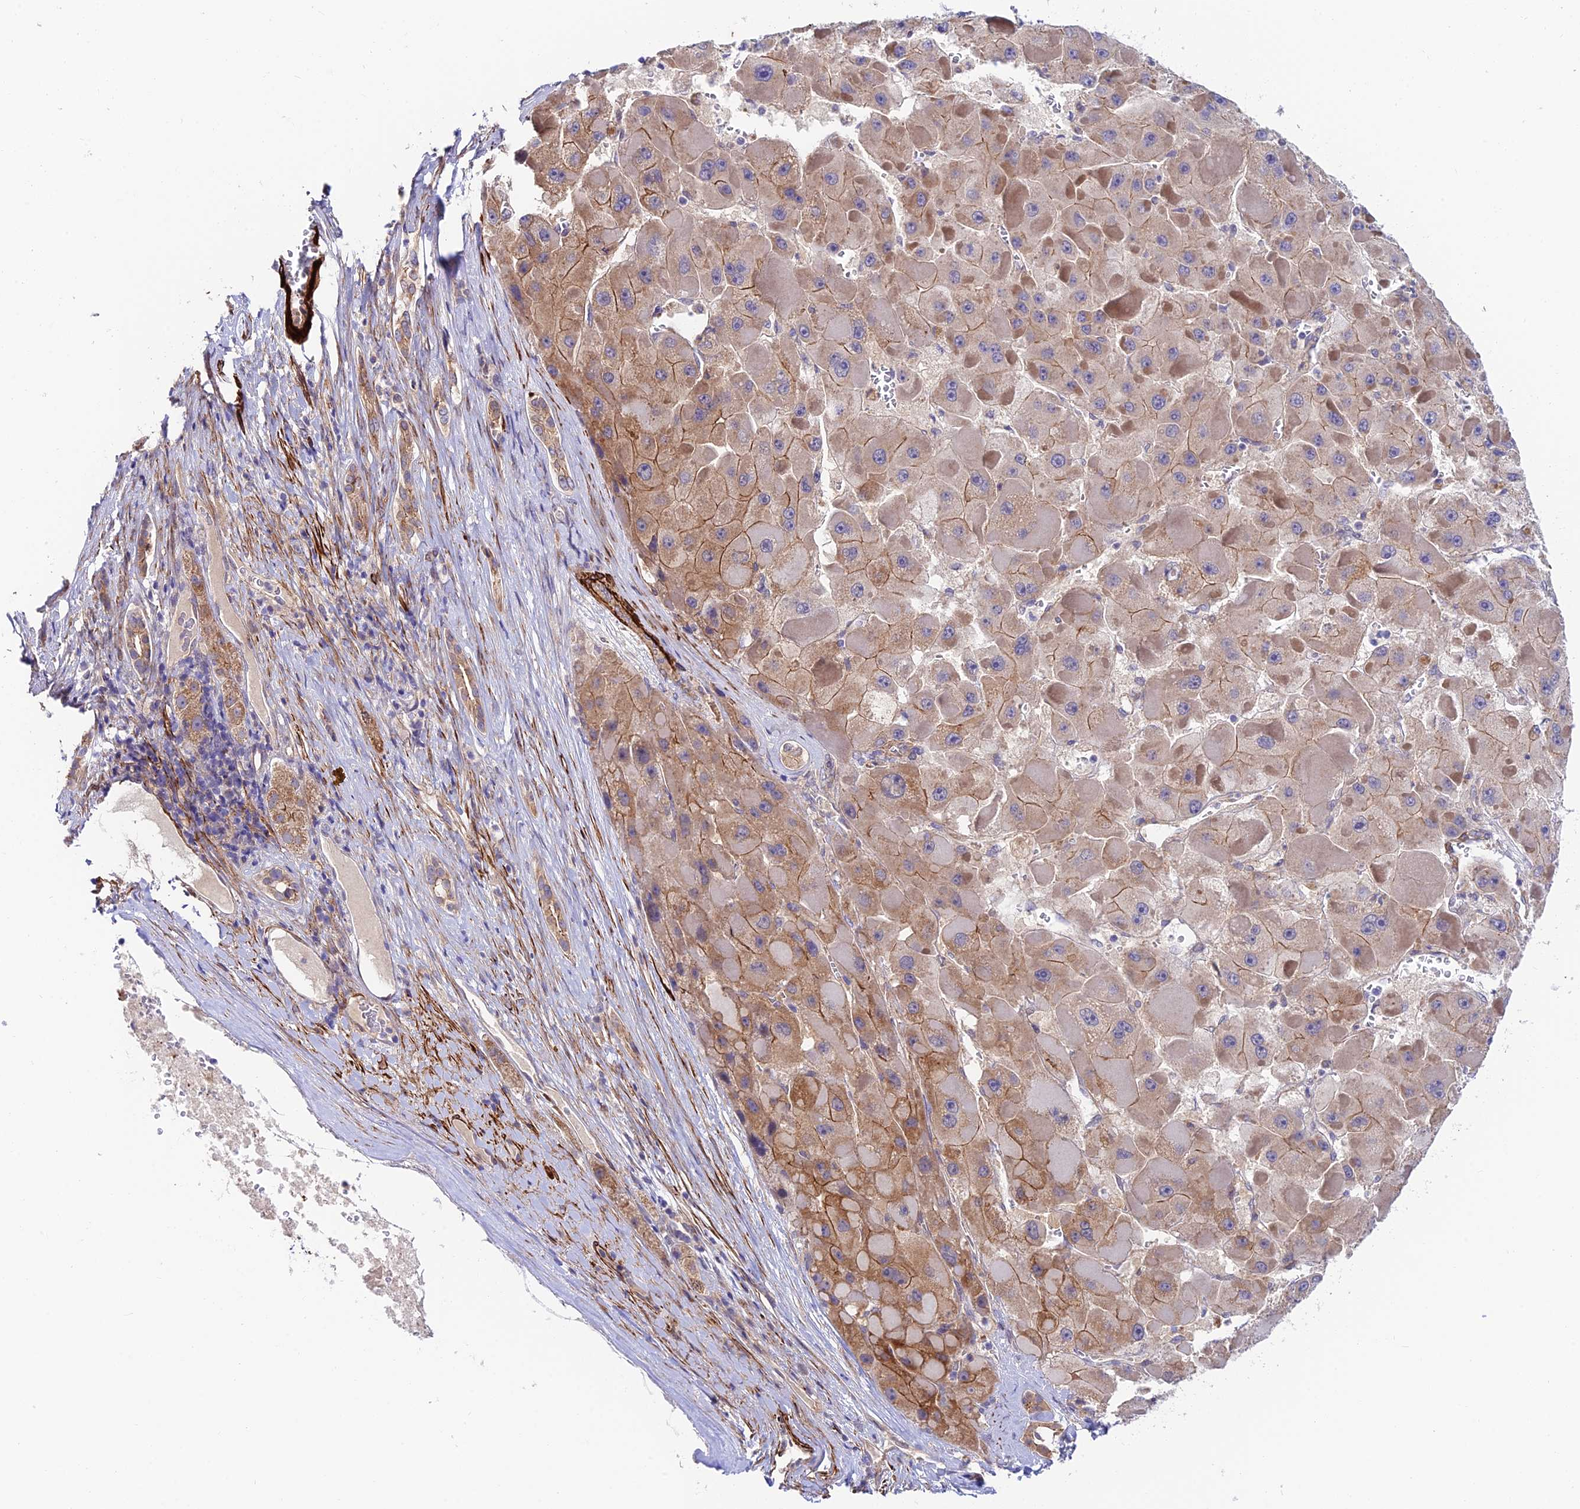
{"staining": {"intensity": "moderate", "quantity": "25%-75%", "location": "cytoplasmic/membranous"}, "tissue": "liver cancer", "cell_type": "Tumor cells", "image_type": "cancer", "snomed": [{"axis": "morphology", "description": "Carcinoma, Hepatocellular, NOS"}, {"axis": "topography", "description": "Liver"}], "caption": "Immunohistochemical staining of human hepatocellular carcinoma (liver) reveals moderate cytoplasmic/membranous protein expression in approximately 25%-75% of tumor cells. (DAB (3,3'-diaminobenzidine) IHC with brightfield microscopy, high magnification).", "gene": "ANKRD50", "patient": {"sex": "female", "age": 73}}